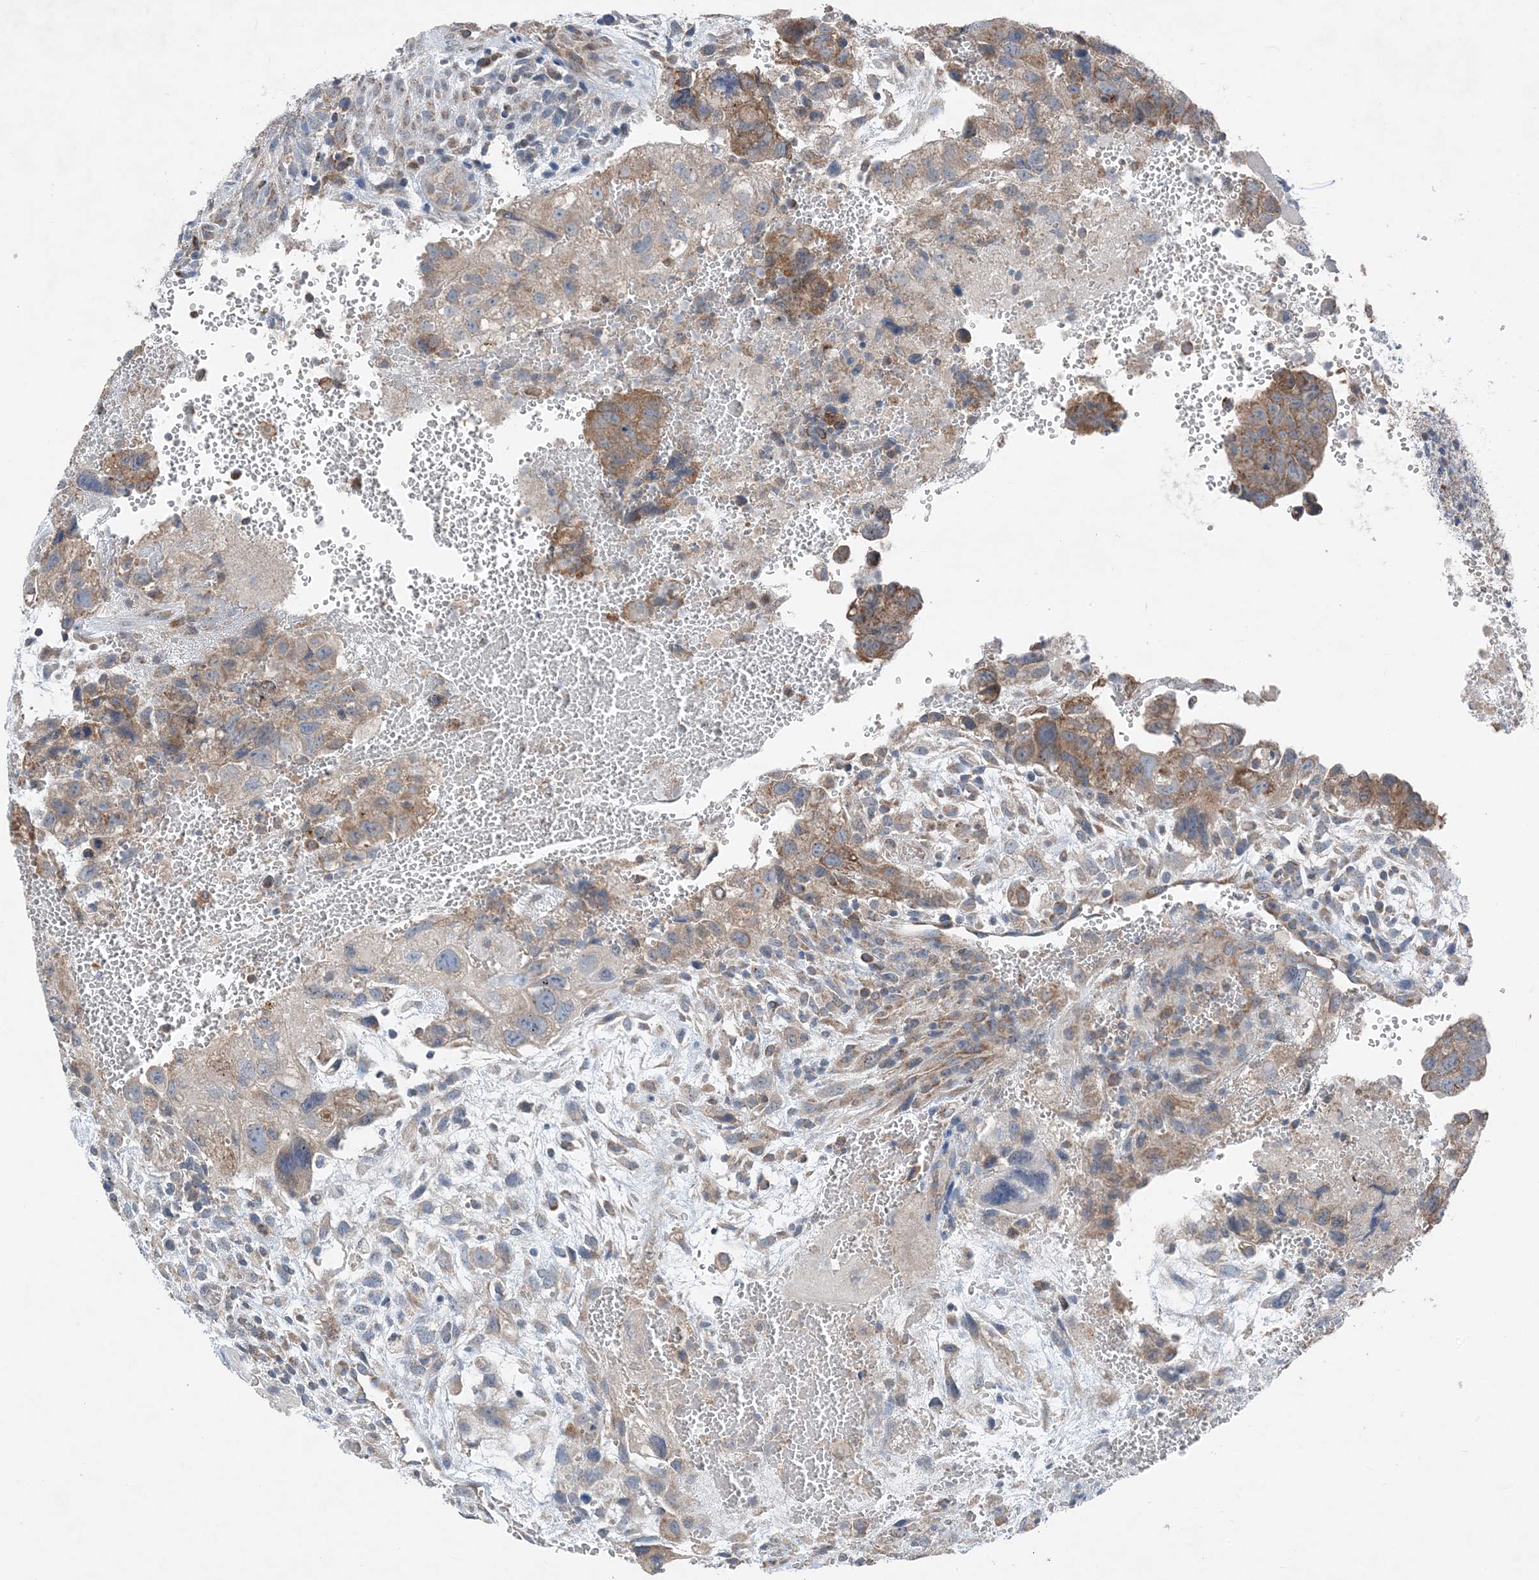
{"staining": {"intensity": "moderate", "quantity": ">75%", "location": "cytoplasmic/membranous"}, "tissue": "testis cancer", "cell_type": "Tumor cells", "image_type": "cancer", "snomed": [{"axis": "morphology", "description": "Carcinoma, Embryonal, NOS"}, {"axis": "topography", "description": "Testis"}], "caption": "Protein expression analysis of human embryonal carcinoma (testis) reveals moderate cytoplasmic/membranous staining in about >75% of tumor cells.", "gene": "DHX30", "patient": {"sex": "male", "age": 37}}